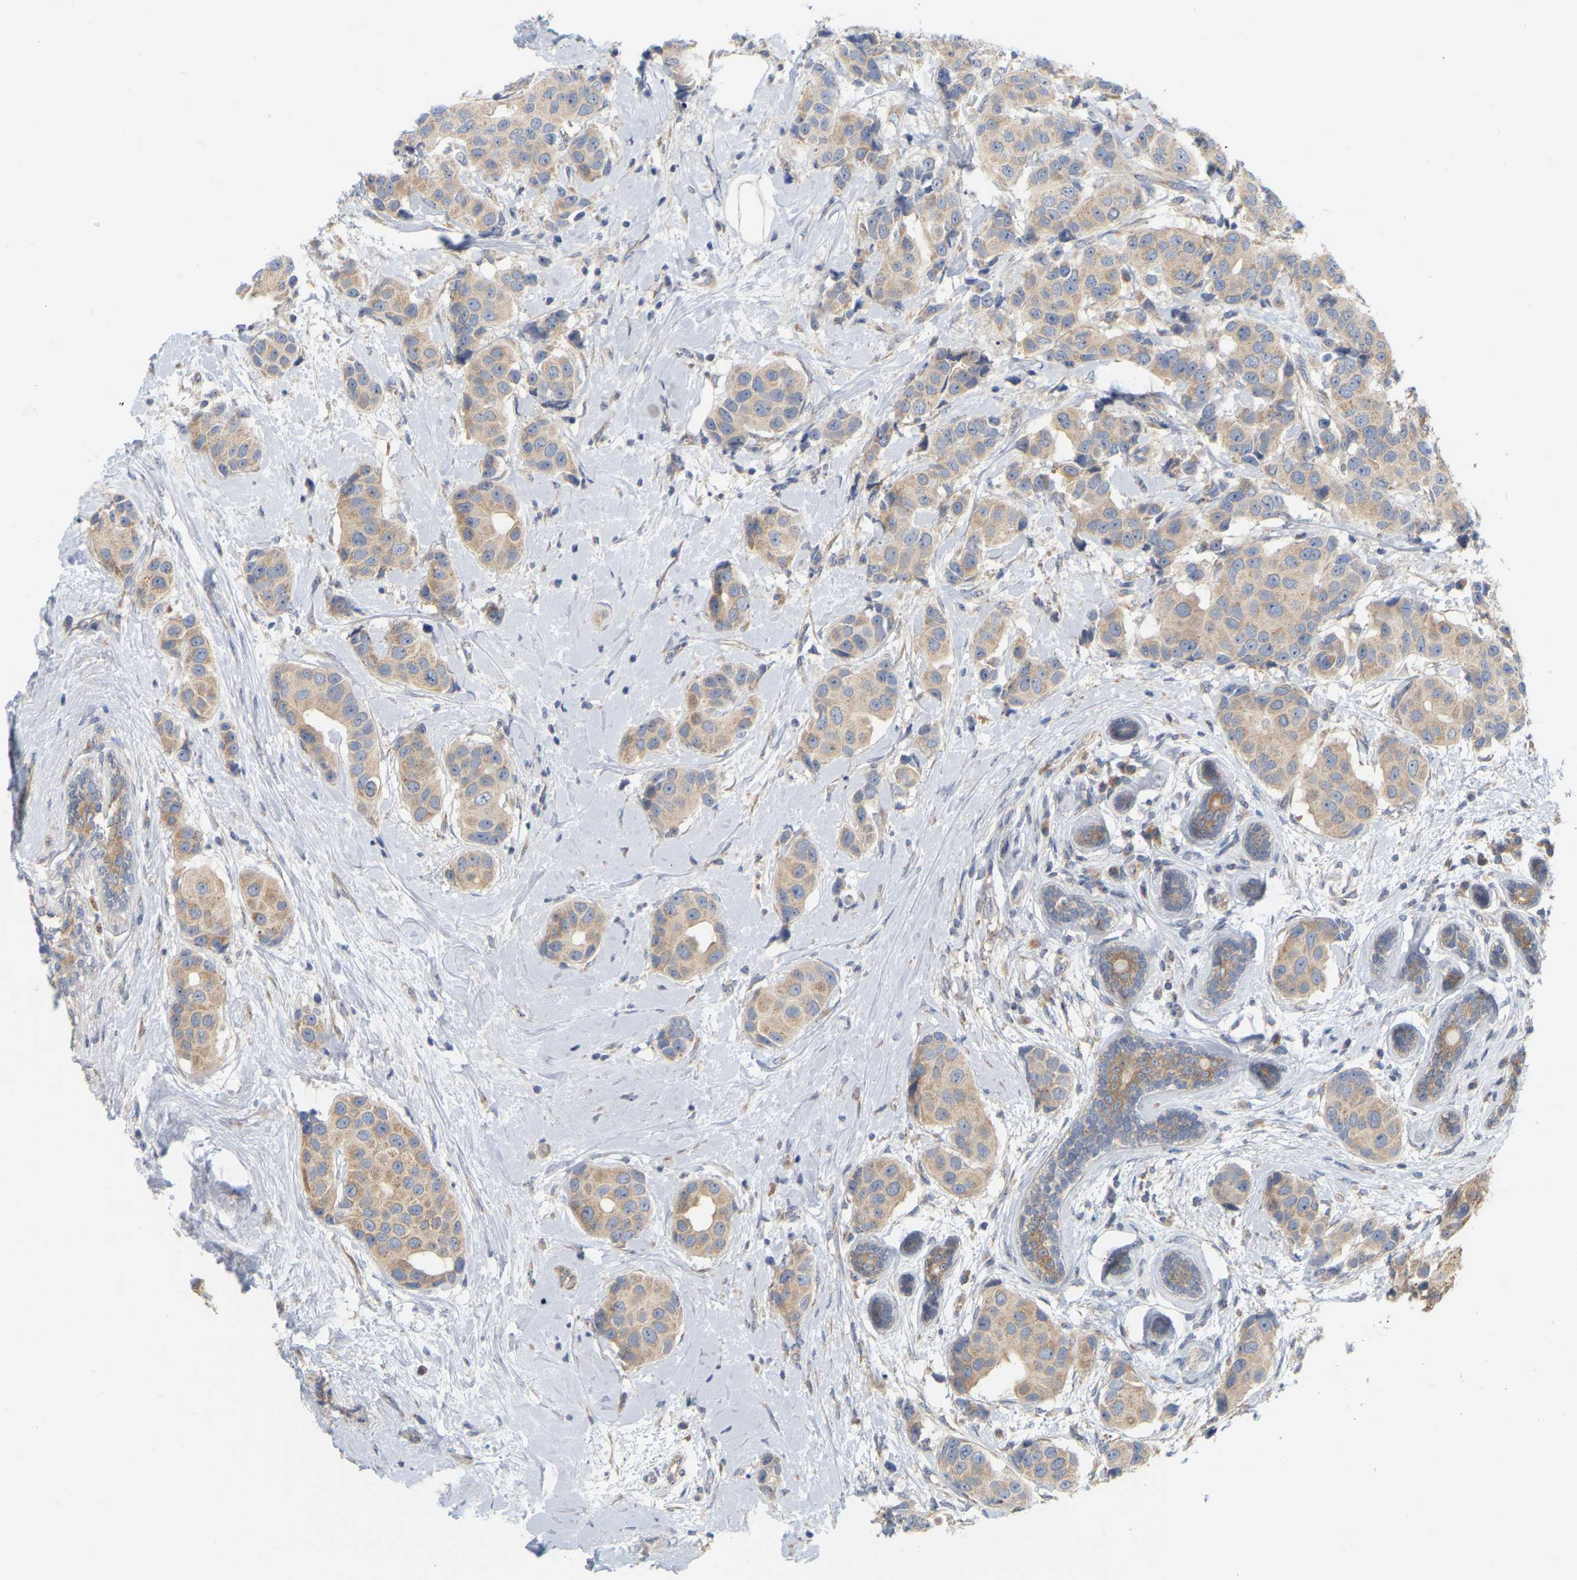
{"staining": {"intensity": "weak", "quantity": ">75%", "location": "cytoplasmic/membranous"}, "tissue": "breast cancer", "cell_type": "Tumor cells", "image_type": "cancer", "snomed": [{"axis": "morphology", "description": "Normal tissue, NOS"}, {"axis": "morphology", "description": "Duct carcinoma"}, {"axis": "topography", "description": "Breast"}], "caption": "A micrograph showing weak cytoplasmic/membranous staining in about >75% of tumor cells in breast cancer, as visualized by brown immunohistochemical staining.", "gene": "MINDY4", "patient": {"sex": "female", "age": 39}}